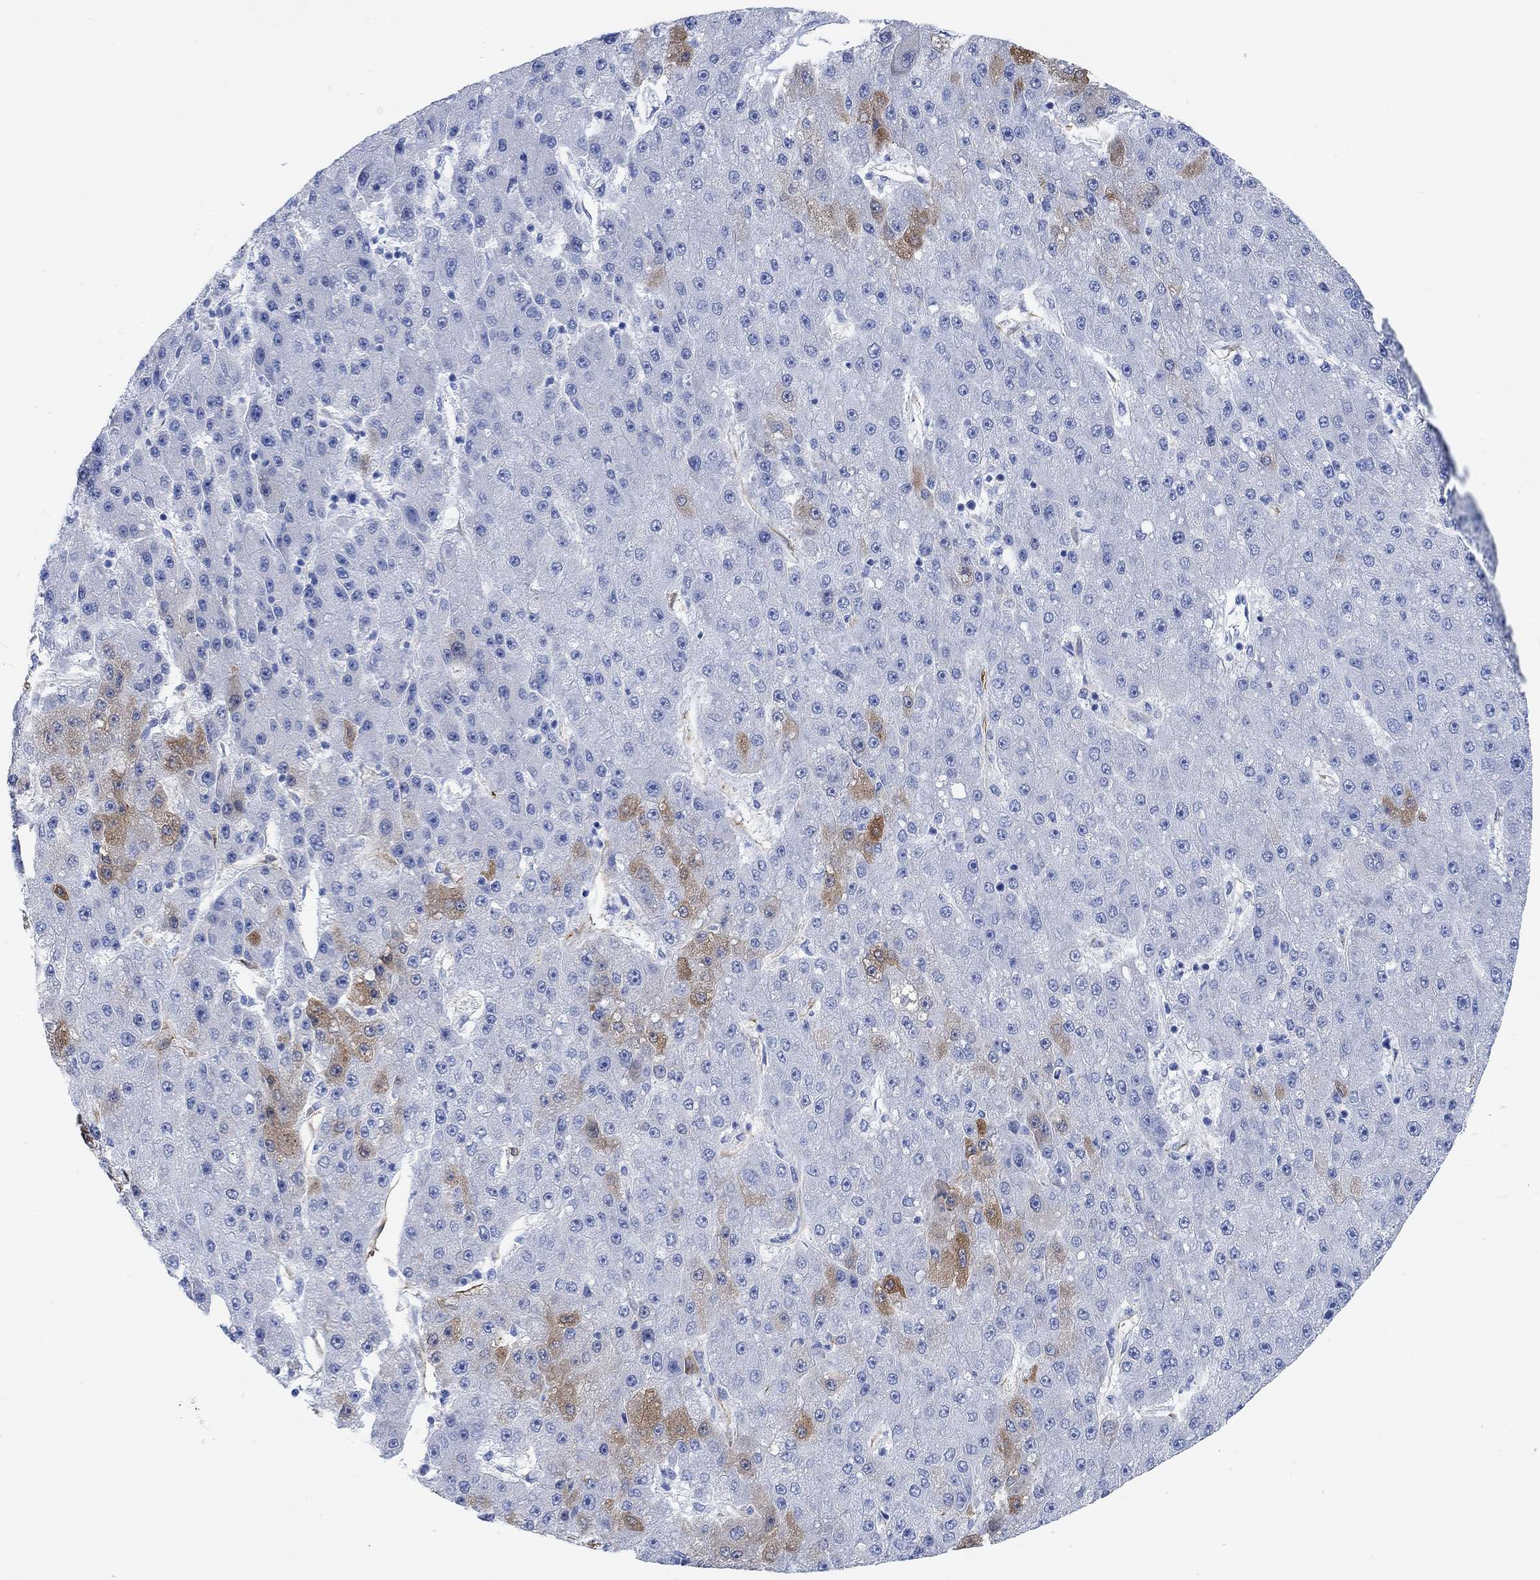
{"staining": {"intensity": "moderate", "quantity": "<25%", "location": "cytoplasmic/membranous"}, "tissue": "liver cancer", "cell_type": "Tumor cells", "image_type": "cancer", "snomed": [{"axis": "morphology", "description": "Carcinoma, Hepatocellular, NOS"}, {"axis": "topography", "description": "Liver"}], "caption": "Immunohistochemical staining of liver cancer reveals moderate cytoplasmic/membranous protein staining in about <25% of tumor cells.", "gene": "VAT1L", "patient": {"sex": "male", "age": 67}}